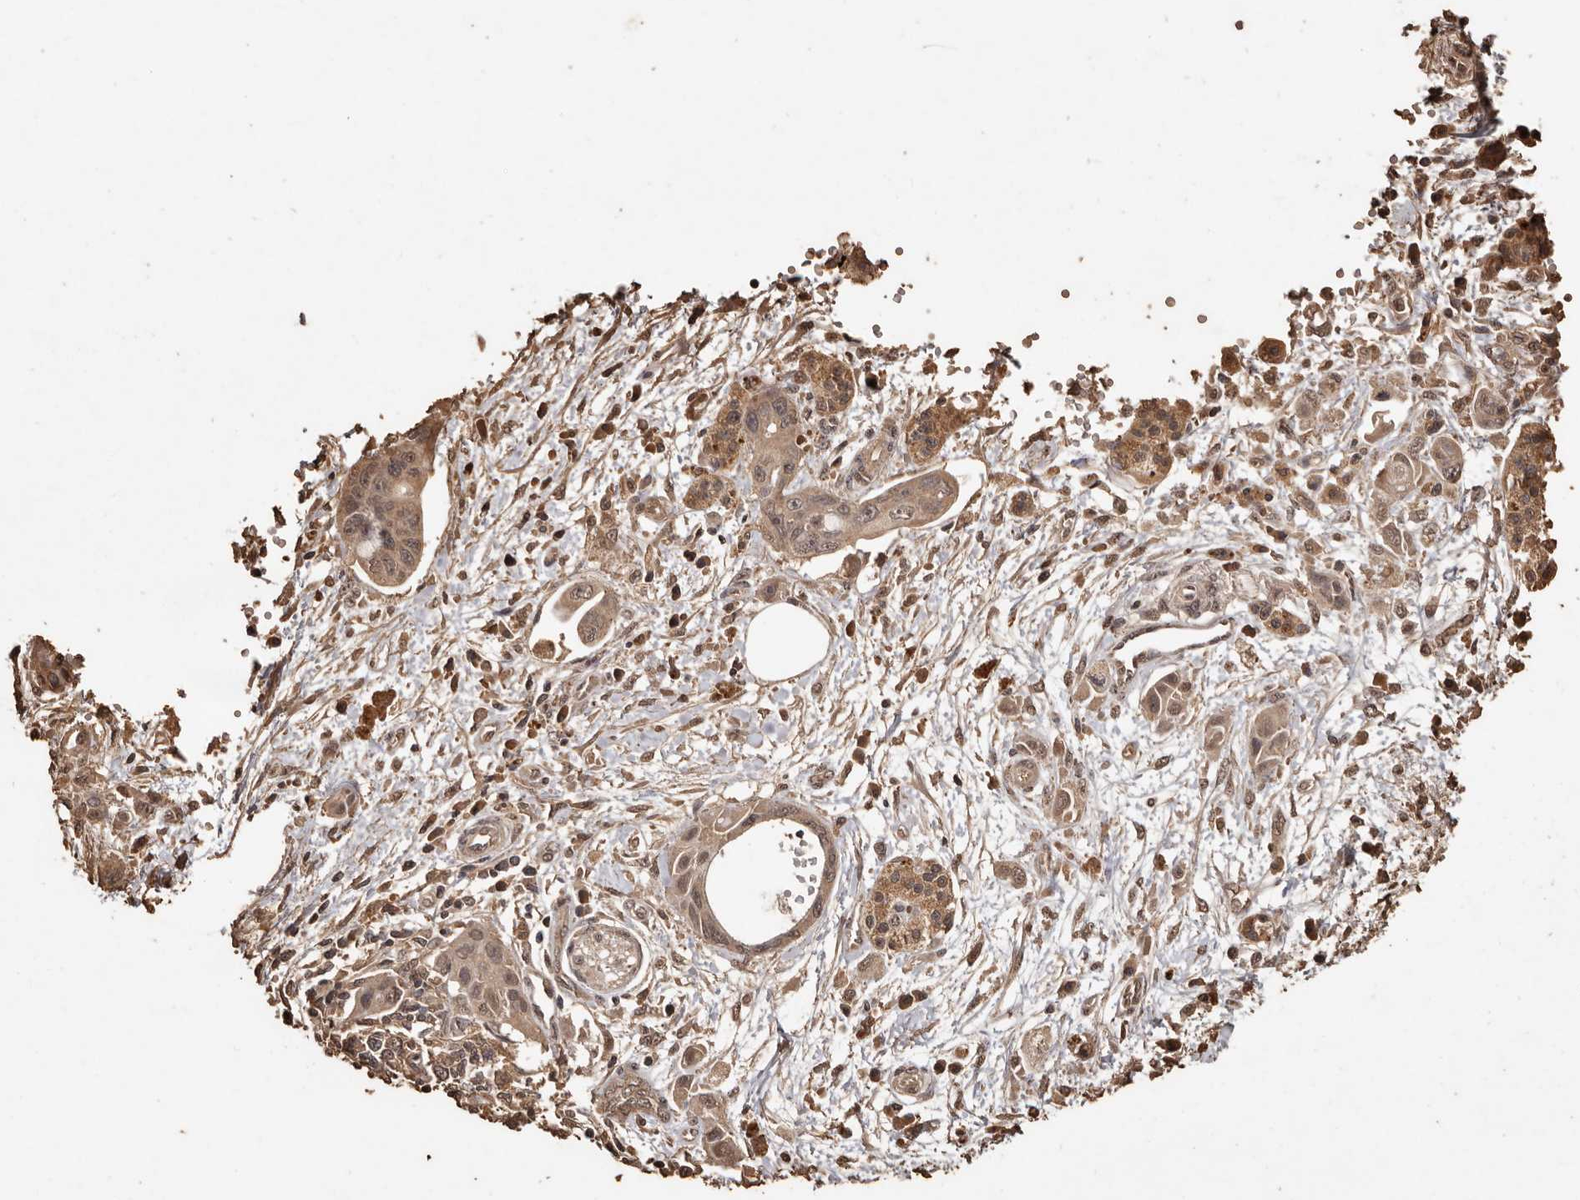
{"staining": {"intensity": "weak", "quantity": ">75%", "location": "cytoplasmic/membranous"}, "tissue": "pancreatic cancer", "cell_type": "Tumor cells", "image_type": "cancer", "snomed": [{"axis": "morphology", "description": "Adenocarcinoma, NOS"}, {"axis": "topography", "description": "Pancreas"}], "caption": "Immunohistochemical staining of human pancreatic cancer demonstrates low levels of weak cytoplasmic/membranous protein staining in about >75% of tumor cells.", "gene": "PKDCC", "patient": {"sex": "female", "age": 73}}